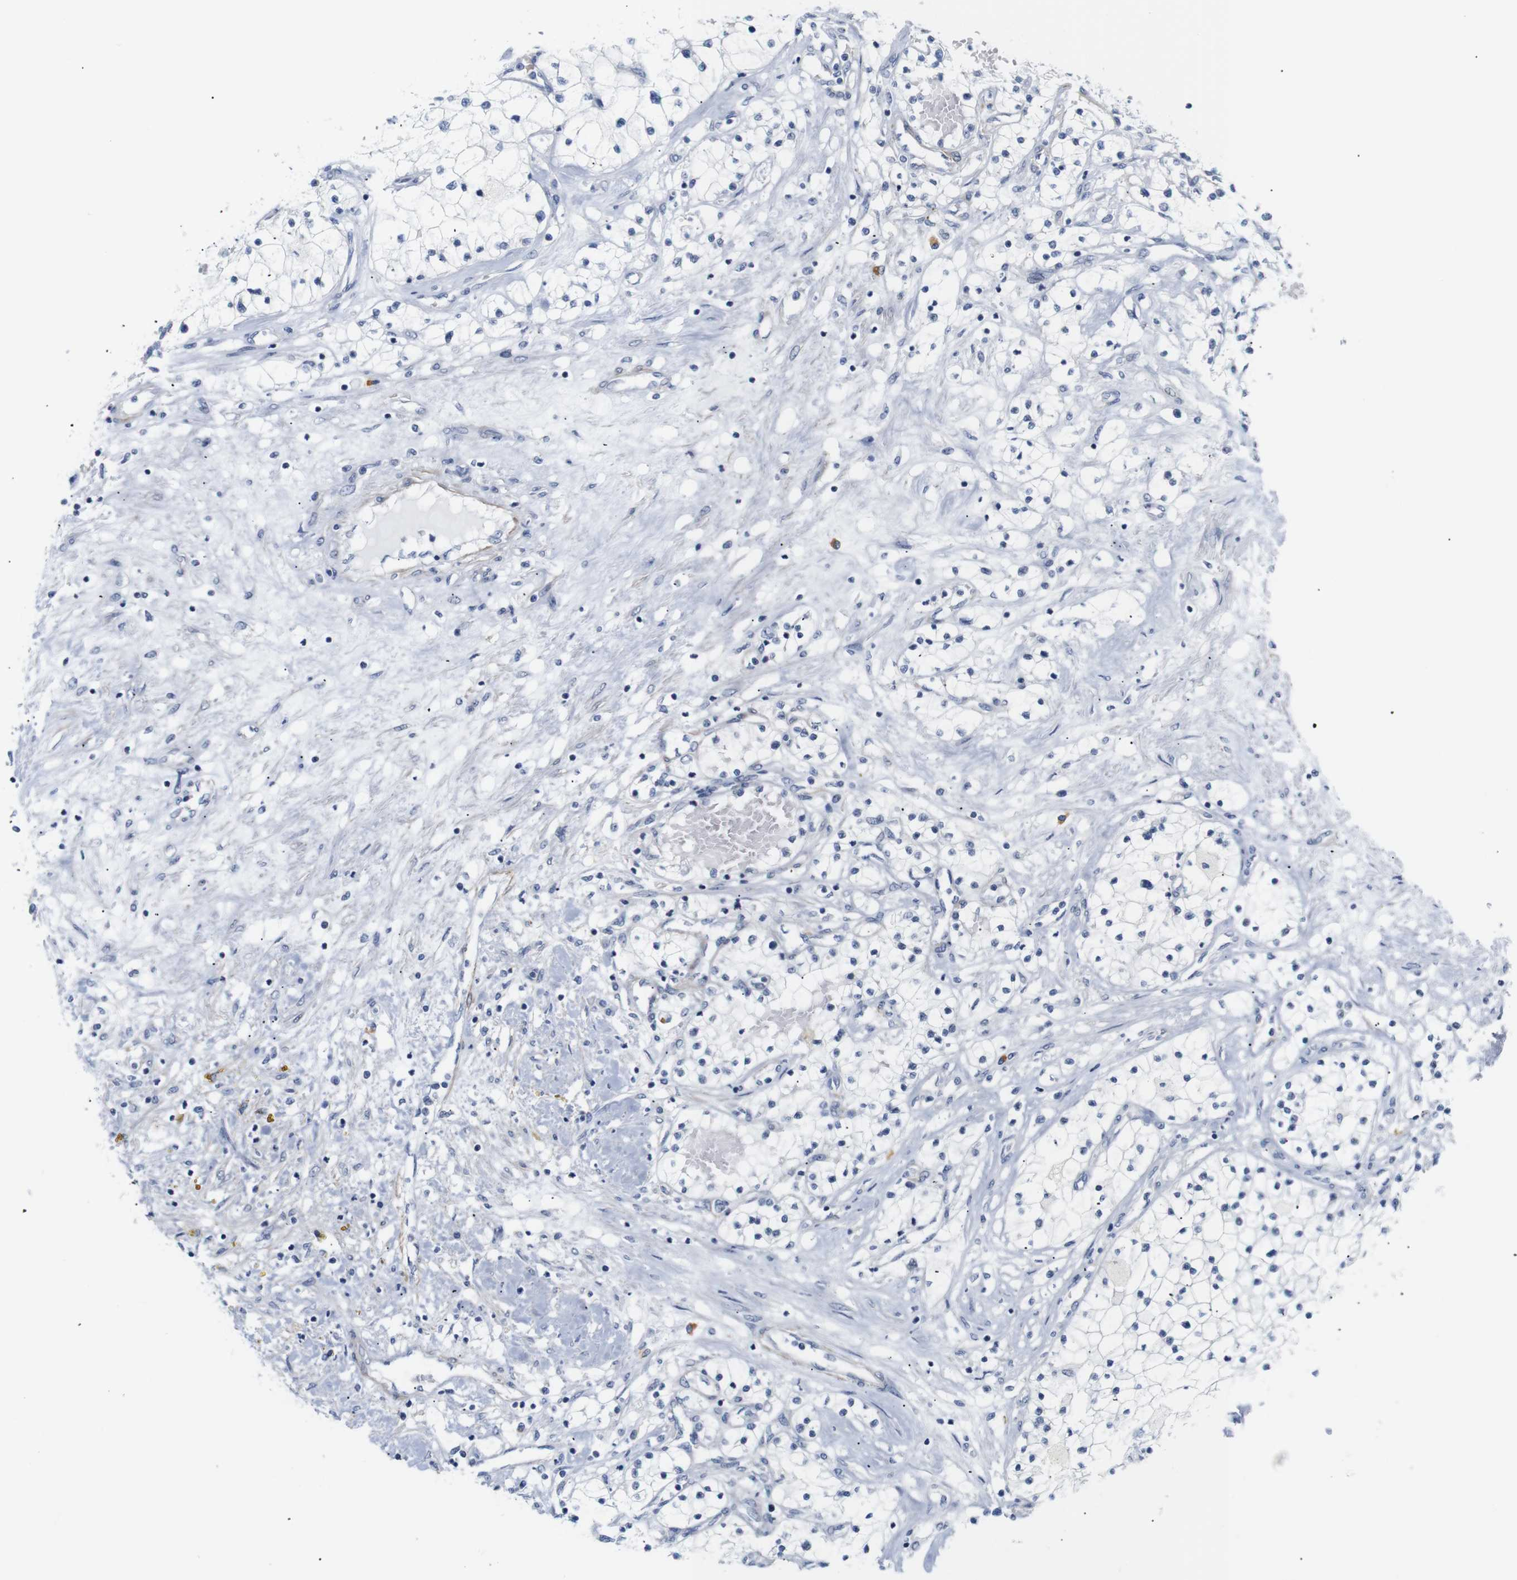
{"staining": {"intensity": "negative", "quantity": "none", "location": "none"}, "tissue": "renal cancer", "cell_type": "Tumor cells", "image_type": "cancer", "snomed": [{"axis": "morphology", "description": "Adenocarcinoma, NOS"}, {"axis": "topography", "description": "Kidney"}], "caption": "There is no significant staining in tumor cells of renal adenocarcinoma.", "gene": "STMN3", "patient": {"sex": "male", "age": 68}}